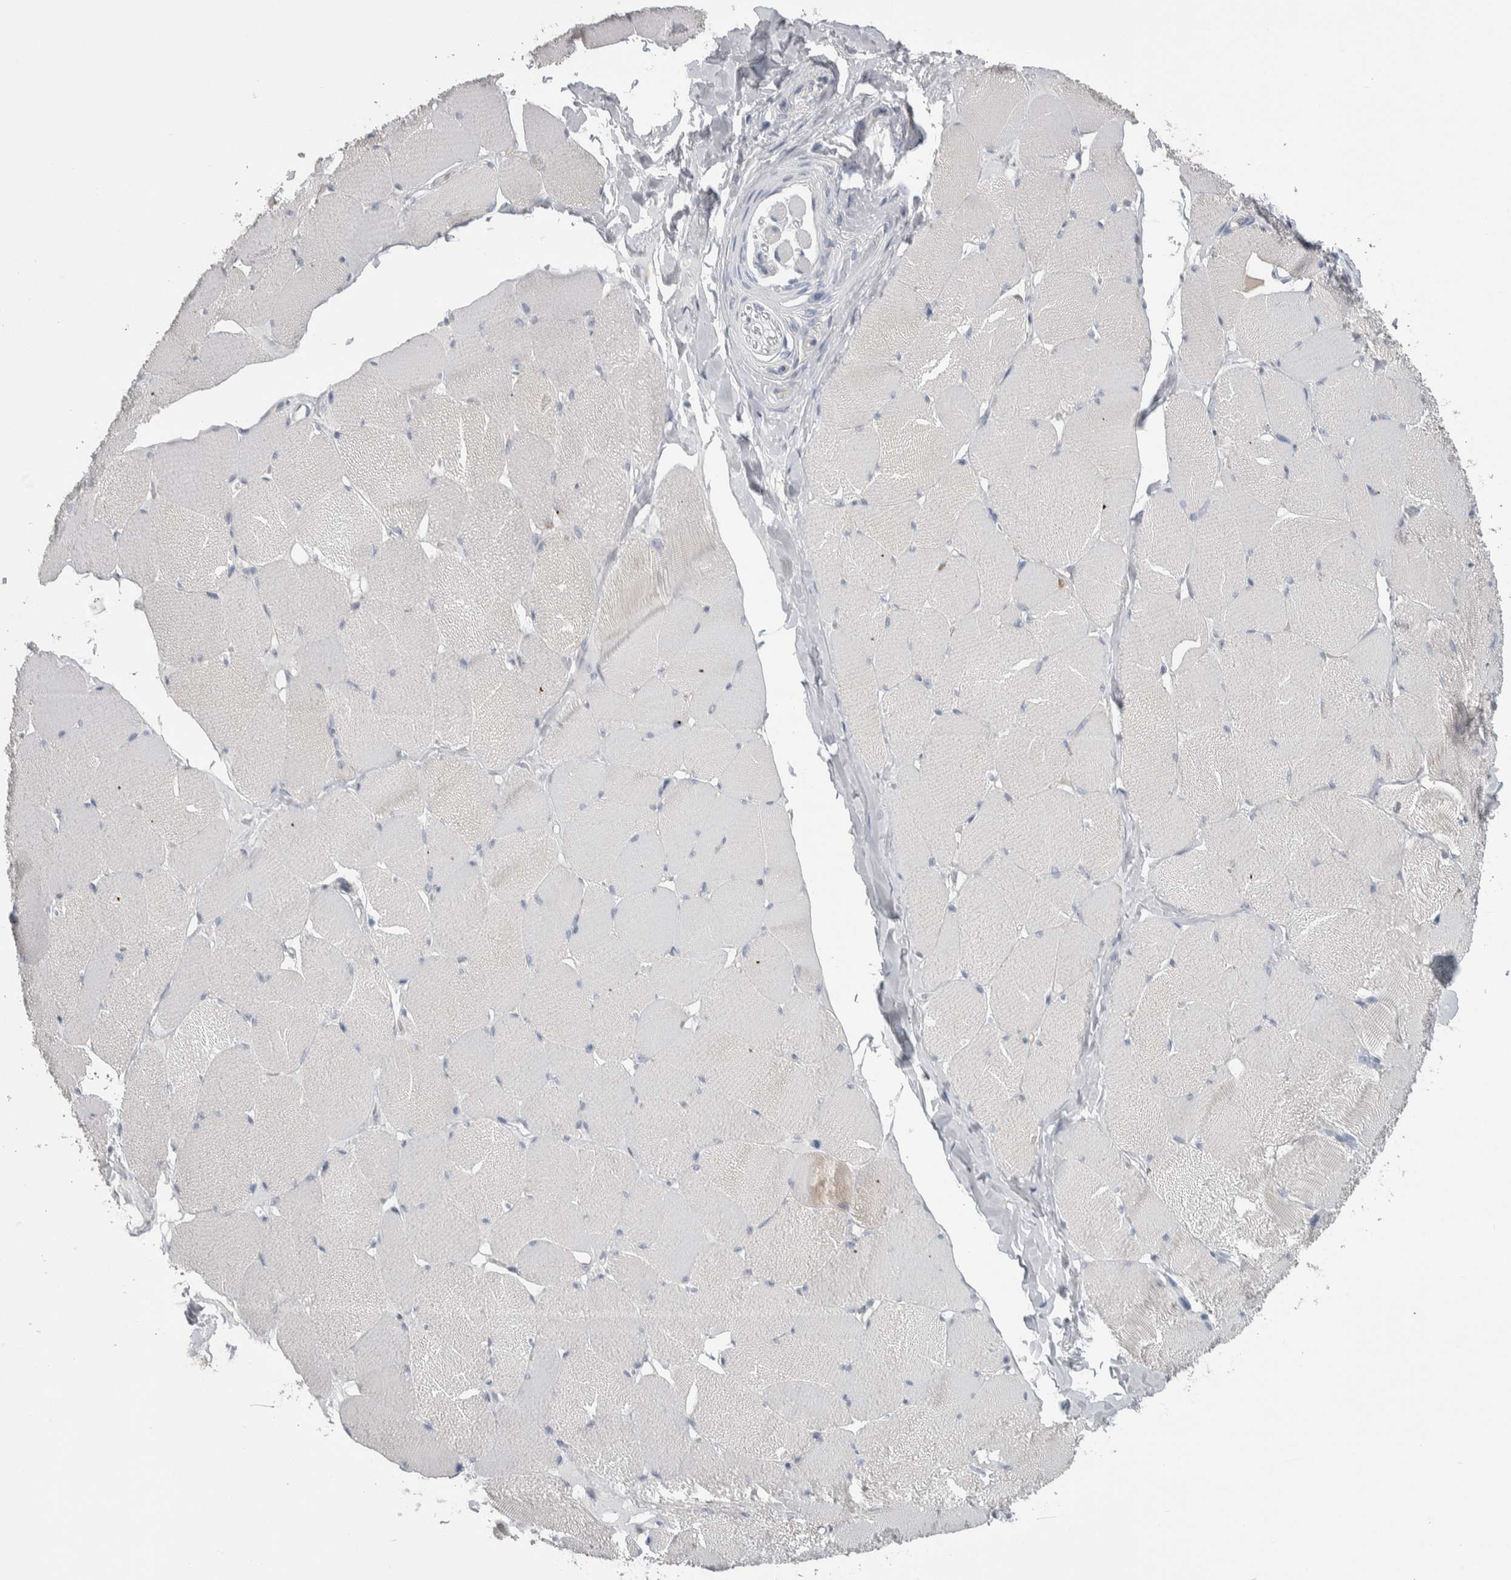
{"staining": {"intensity": "negative", "quantity": "none", "location": "none"}, "tissue": "skeletal muscle", "cell_type": "Myocytes", "image_type": "normal", "snomed": [{"axis": "morphology", "description": "Normal tissue, NOS"}, {"axis": "topography", "description": "Skin"}, {"axis": "topography", "description": "Skeletal muscle"}], "caption": "High power microscopy photomicrograph of an IHC image of unremarkable skeletal muscle, revealing no significant positivity in myocytes.", "gene": "GPHN", "patient": {"sex": "male", "age": 83}}